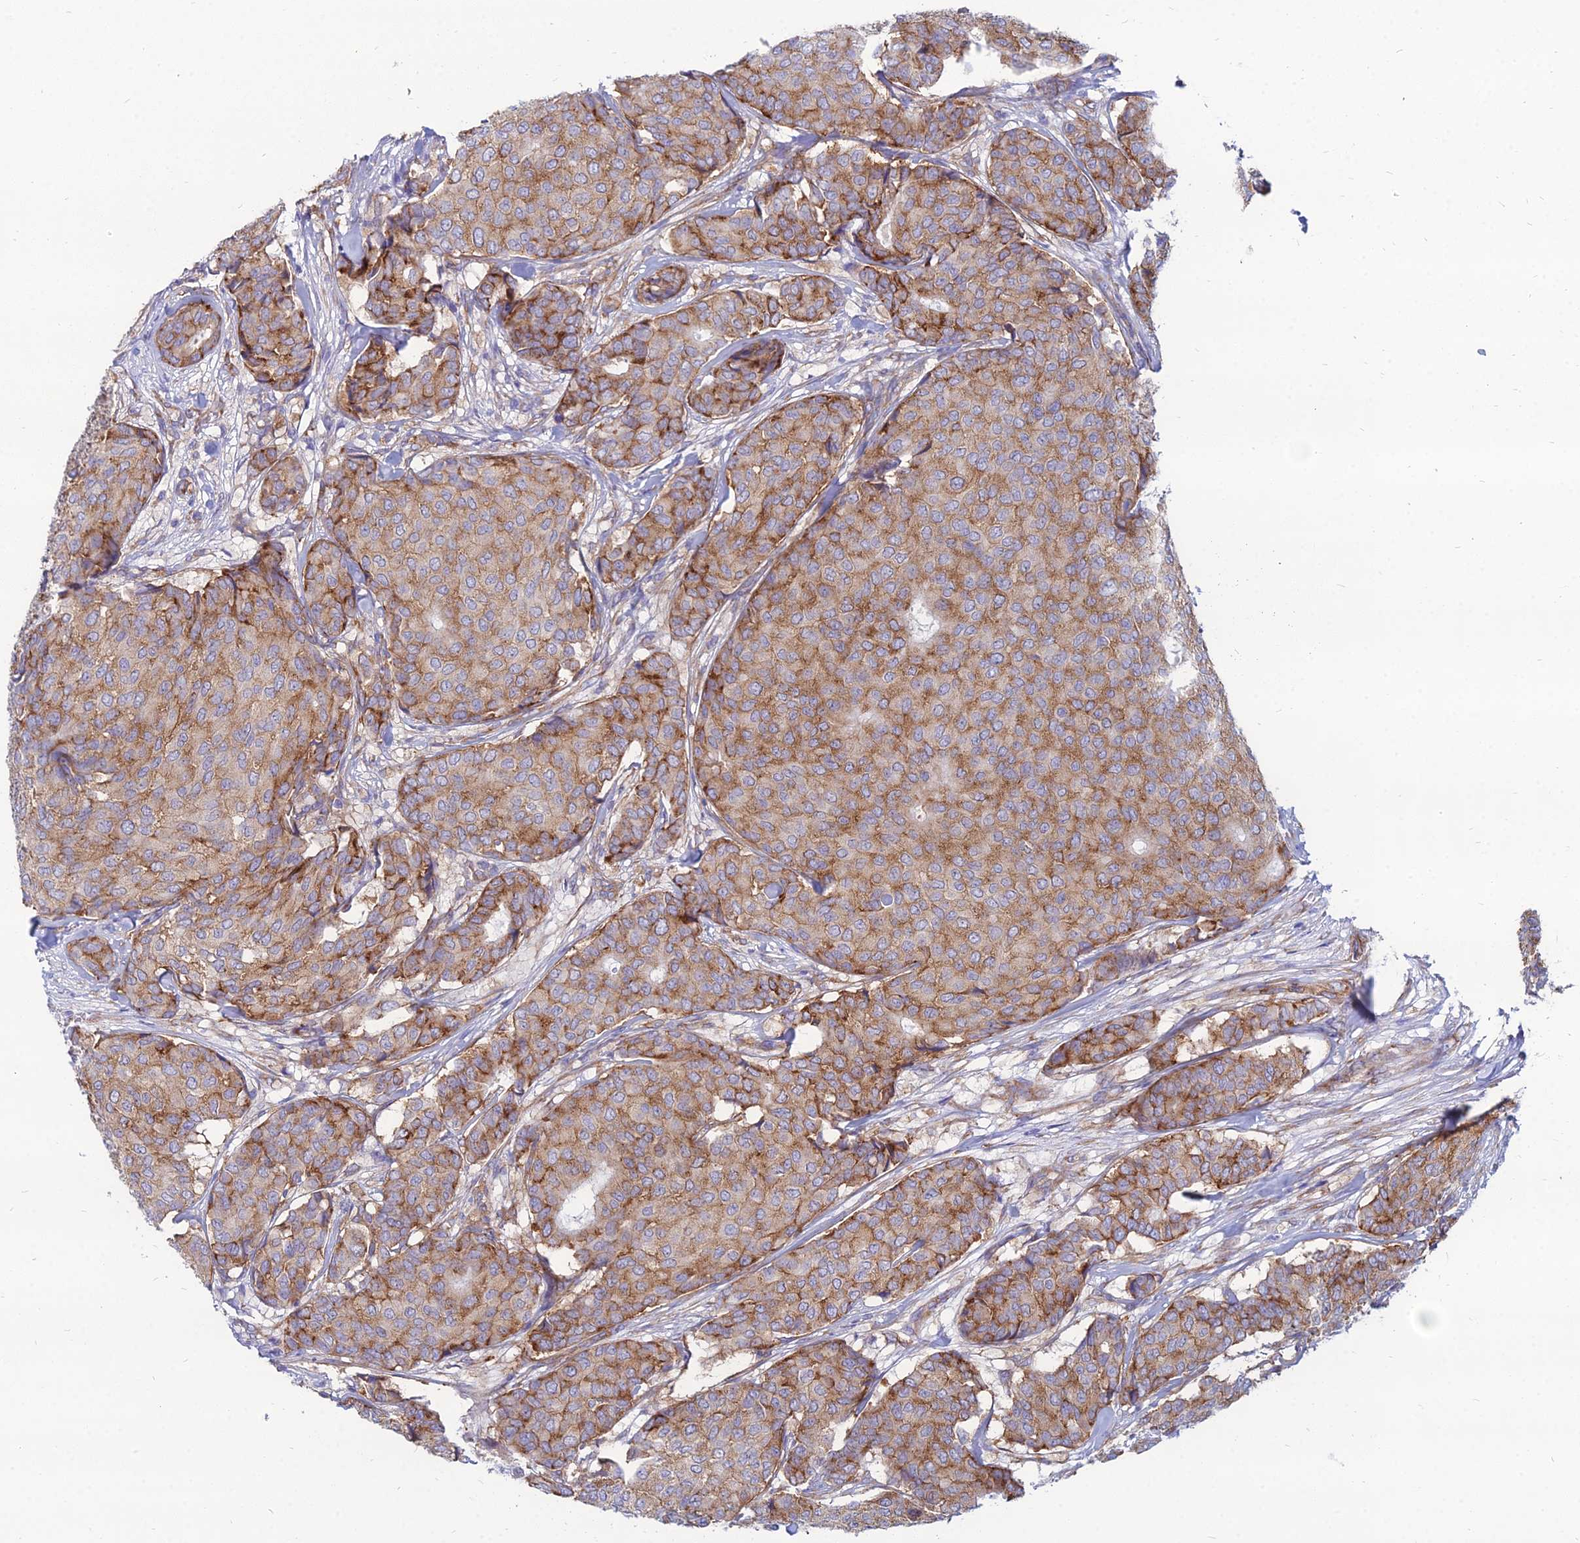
{"staining": {"intensity": "moderate", "quantity": ">75%", "location": "cytoplasmic/membranous"}, "tissue": "breast cancer", "cell_type": "Tumor cells", "image_type": "cancer", "snomed": [{"axis": "morphology", "description": "Duct carcinoma"}, {"axis": "topography", "description": "Breast"}], "caption": "Human intraductal carcinoma (breast) stained for a protein (brown) shows moderate cytoplasmic/membranous positive expression in about >75% of tumor cells.", "gene": "TXLNA", "patient": {"sex": "female", "age": 75}}